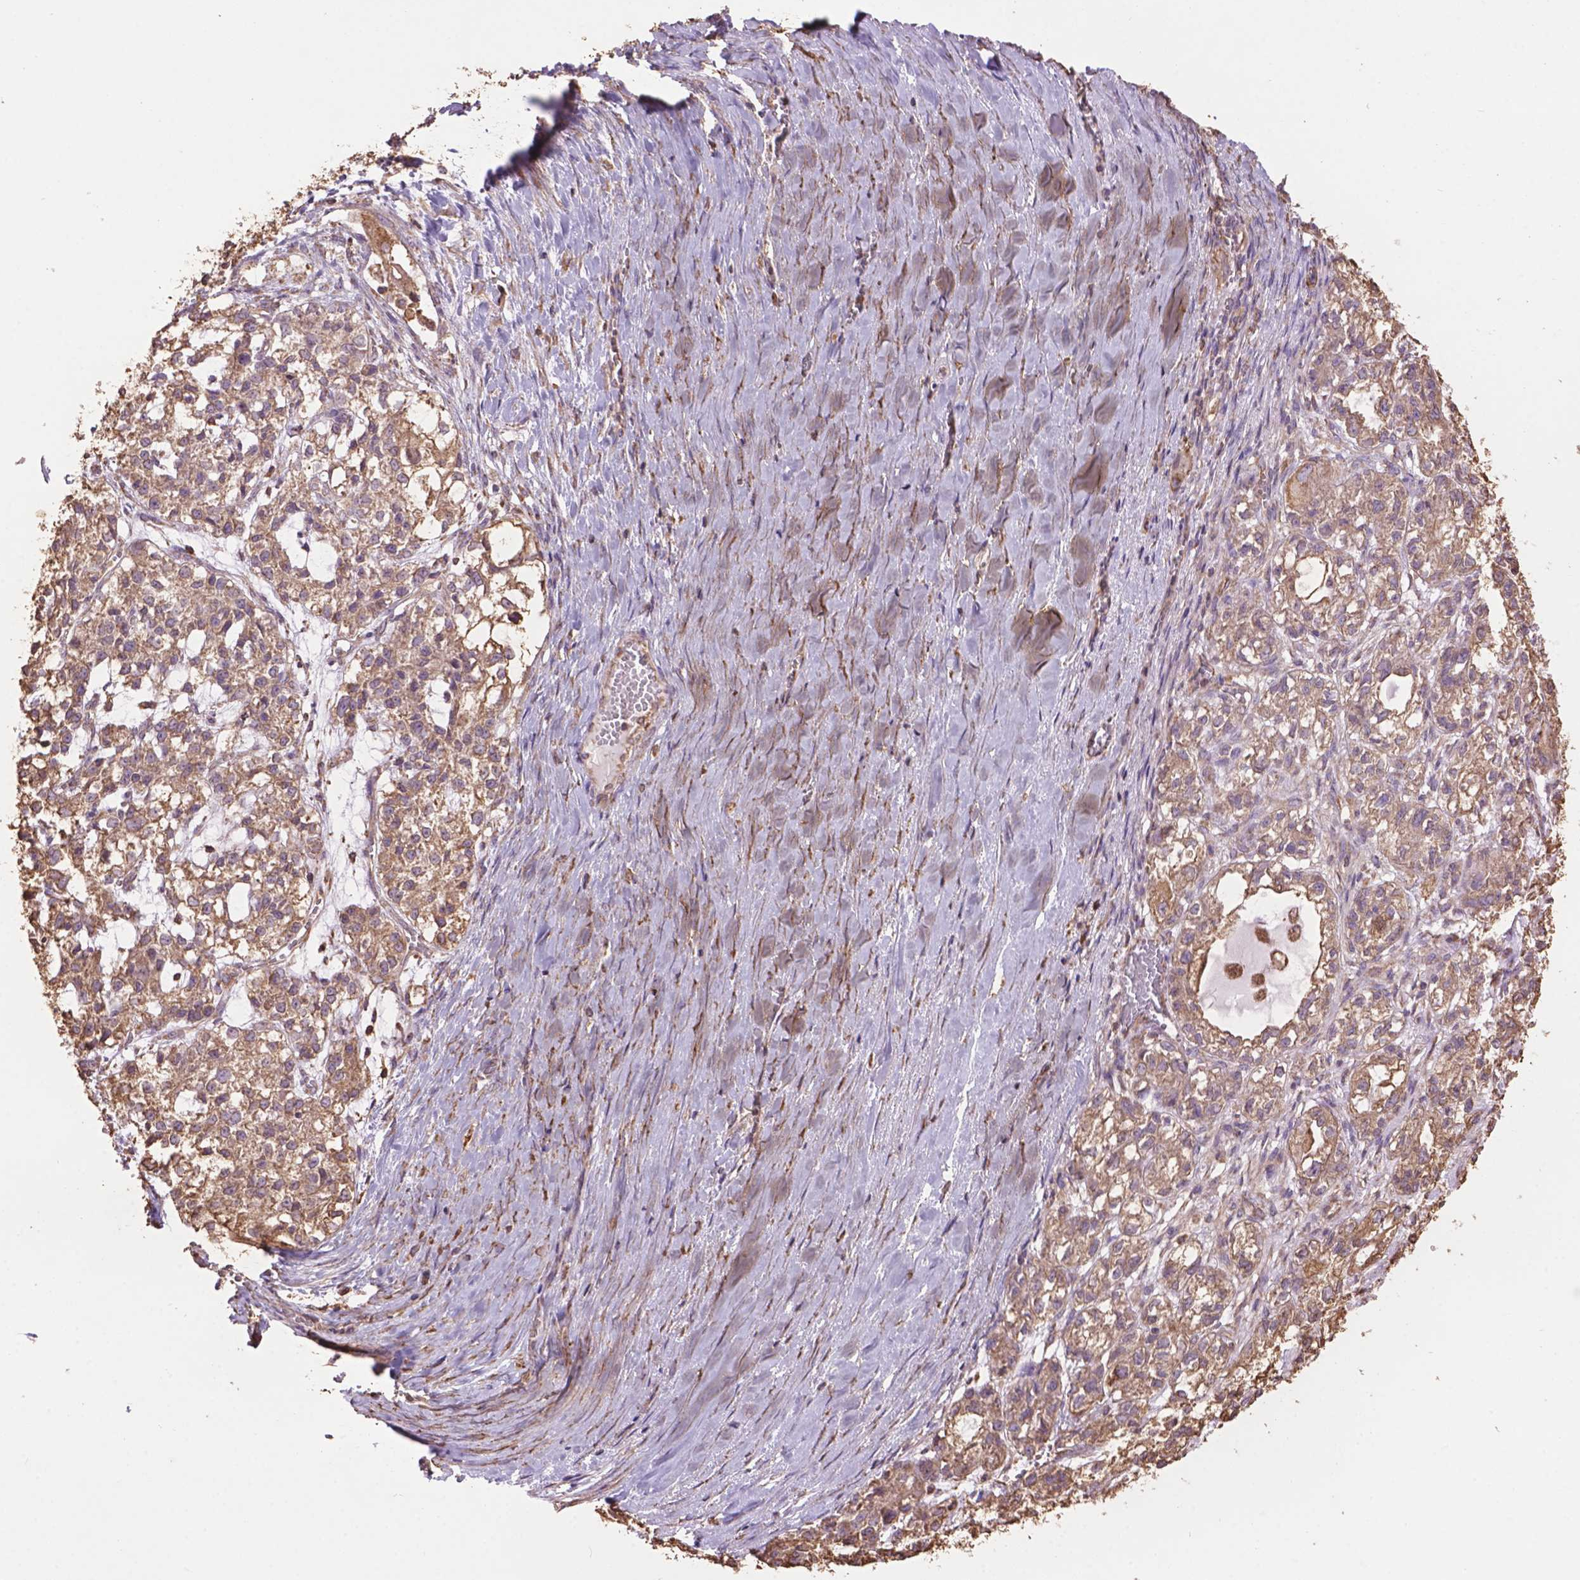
{"staining": {"intensity": "moderate", "quantity": ">75%", "location": "cytoplasmic/membranous"}, "tissue": "ovarian cancer", "cell_type": "Tumor cells", "image_type": "cancer", "snomed": [{"axis": "morphology", "description": "Carcinoma, endometroid"}, {"axis": "topography", "description": "Ovary"}], "caption": "Immunohistochemistry photomicrograph of ovarian cancer stained for a protein (brown), which reveals medium levels of moderate cytoplasmic/membranous staining in approximately >75% of tumor cells.", "gene": "PPP2R5E", "patient": {"sex": "female", "age": 64}}